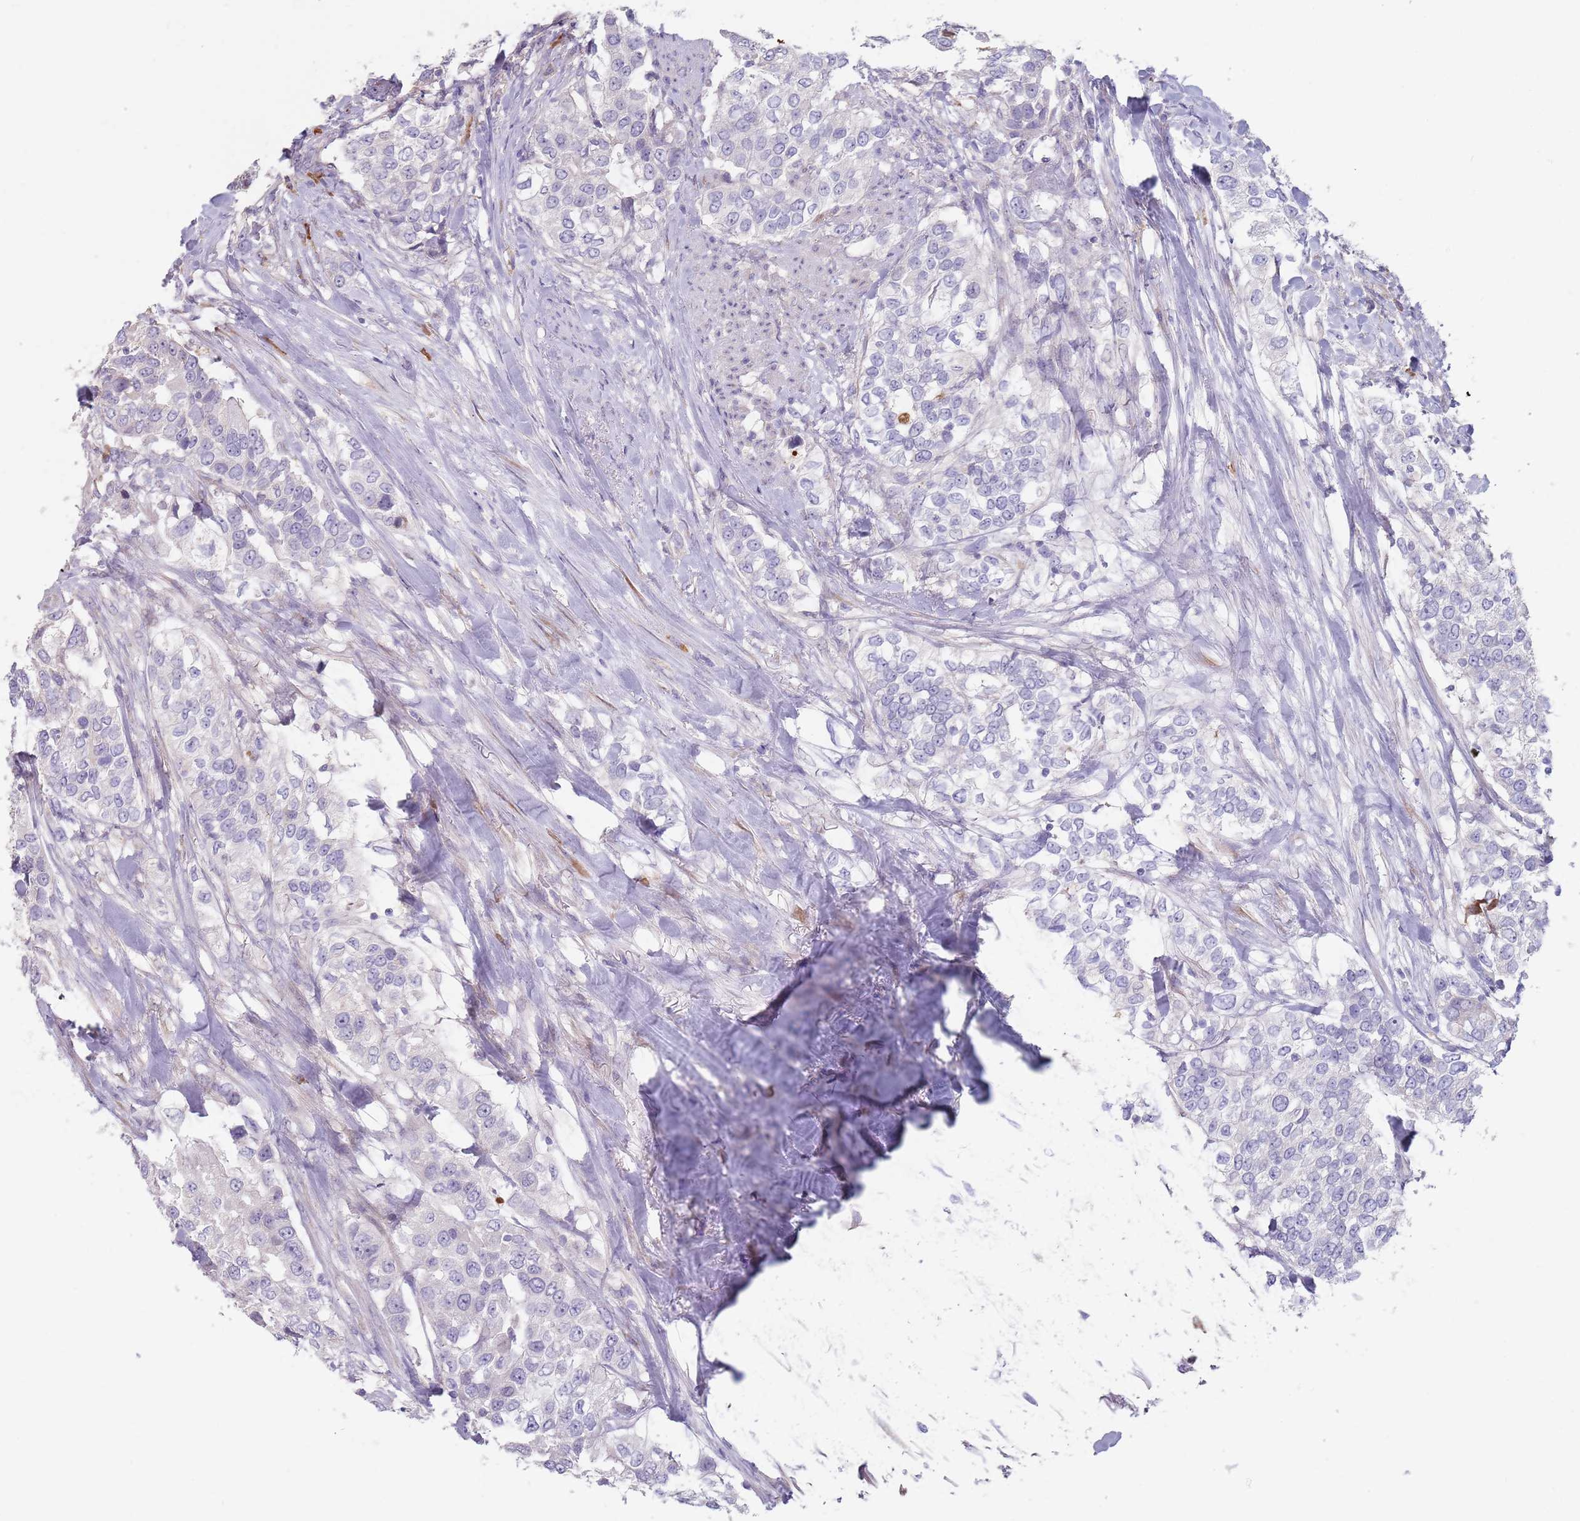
{"staining": {"intensity": "negative", "quantity": "none", "location": "none"}, "tissue": "urothelial cancer", "cell_type": "Tumor cells", "image_type": "cancer", "snomed": [{"axis": "morphology", "description": "Urothelial carcinoma, High grade"}, {"axis": "topography", "description": "Urinary bladder"}], "caption": "Image shows no protein positivity in tumor cells of urothelial cancer tissue.", "gene": "DXO", "patient": {"sex": "female", "age": 80}}